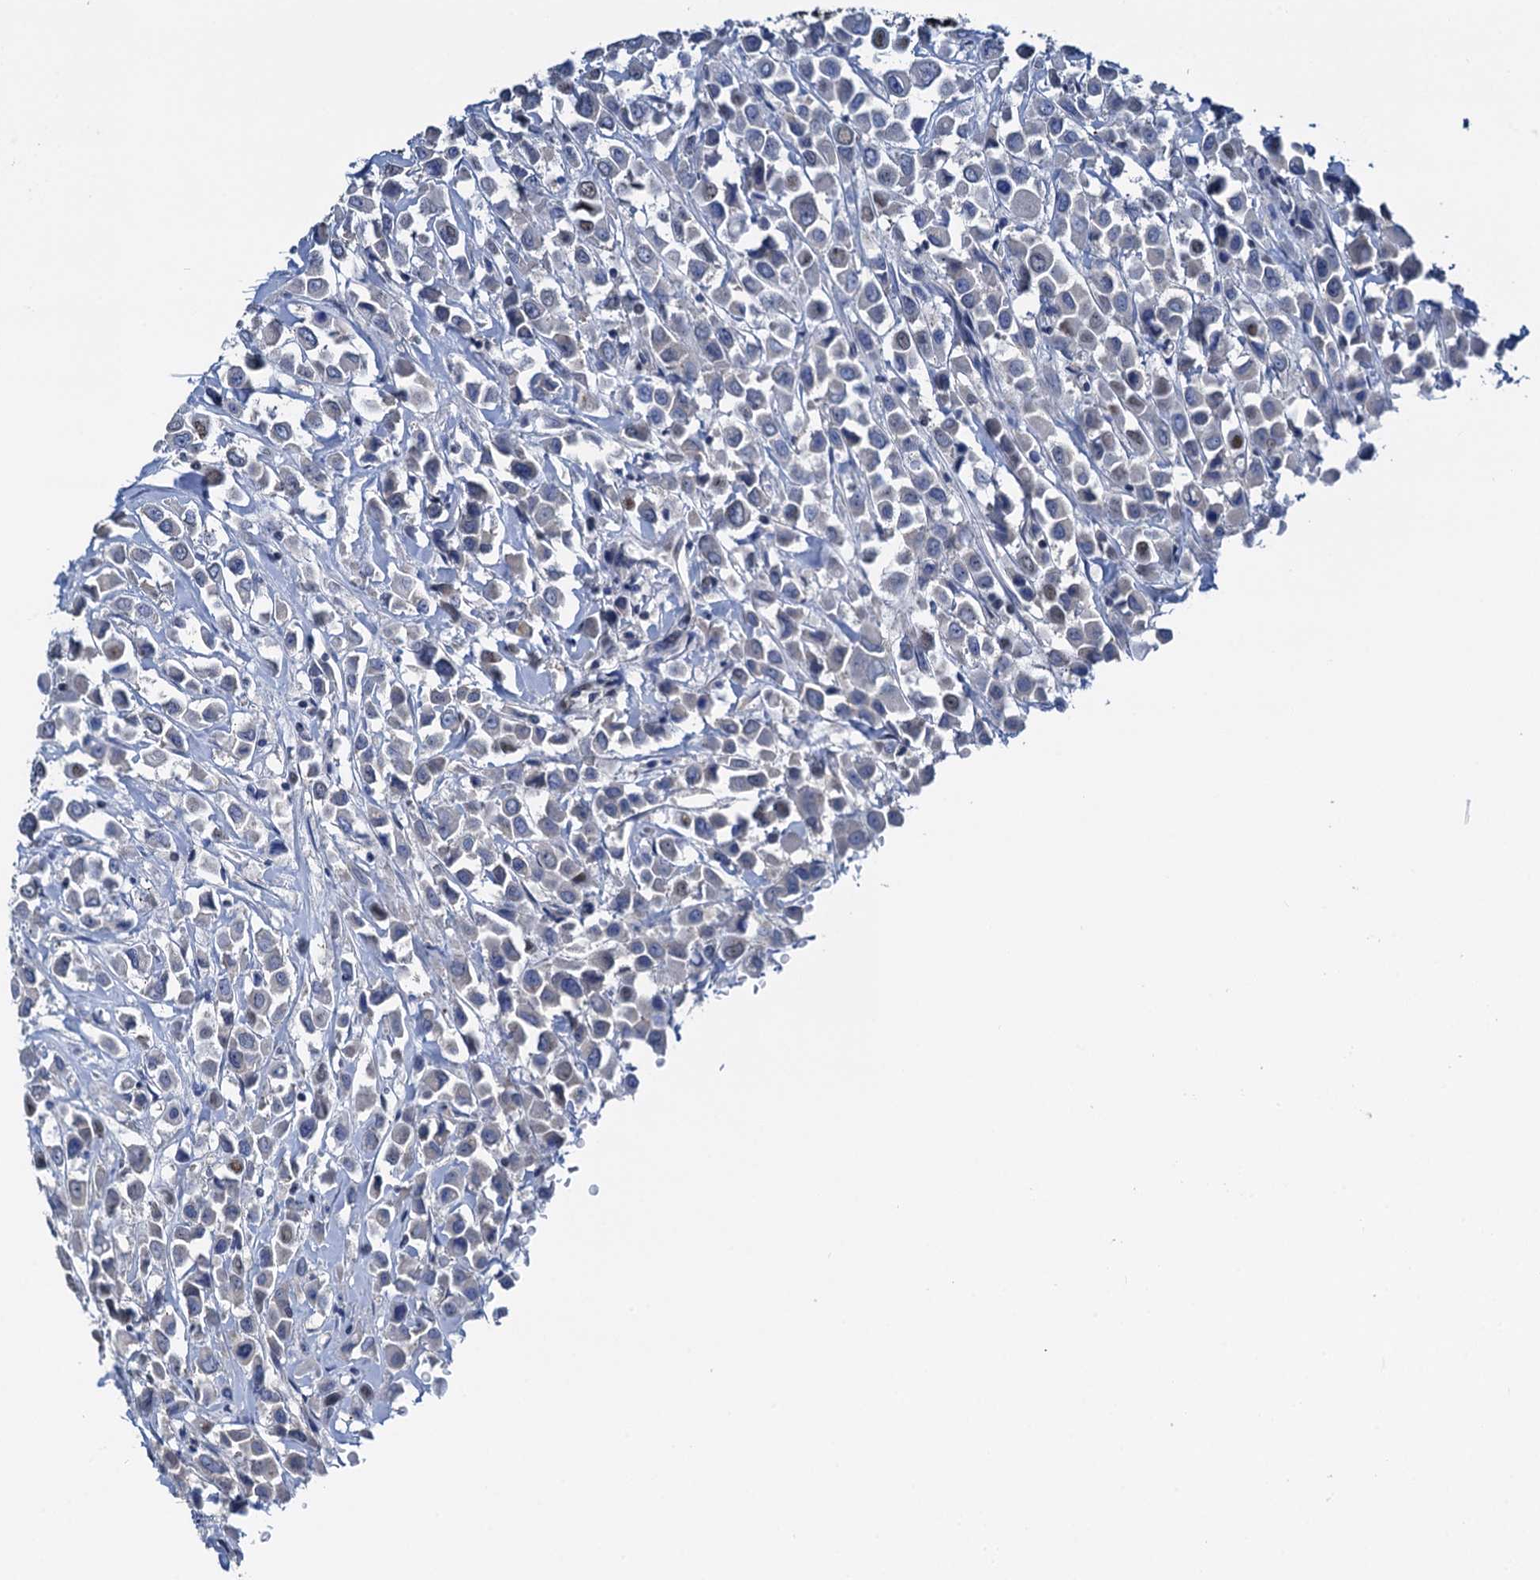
{"staining": {"intensity": "moderate", "quantity": "25%-75%", "location": "nuclear"}, "tissue": "breast cancer", "cell_type": "Tumor cells", "image_type": "cancer", "snomed": [{"axis": "morphology", "description": "Duct carcinoma"}, {"axis": "topography", "description": "Breast"}], "caption": "Protein analysis of breast cancer (invasive ductal carcinoma) tissue displays moderate nuclear expression in about 25%-75% of tumor cells. (DAB IHC, brown staining for protein, blue staining for nuclei).", "gene": "SLTM", "patient": {"sex": "female", "age": 61}}